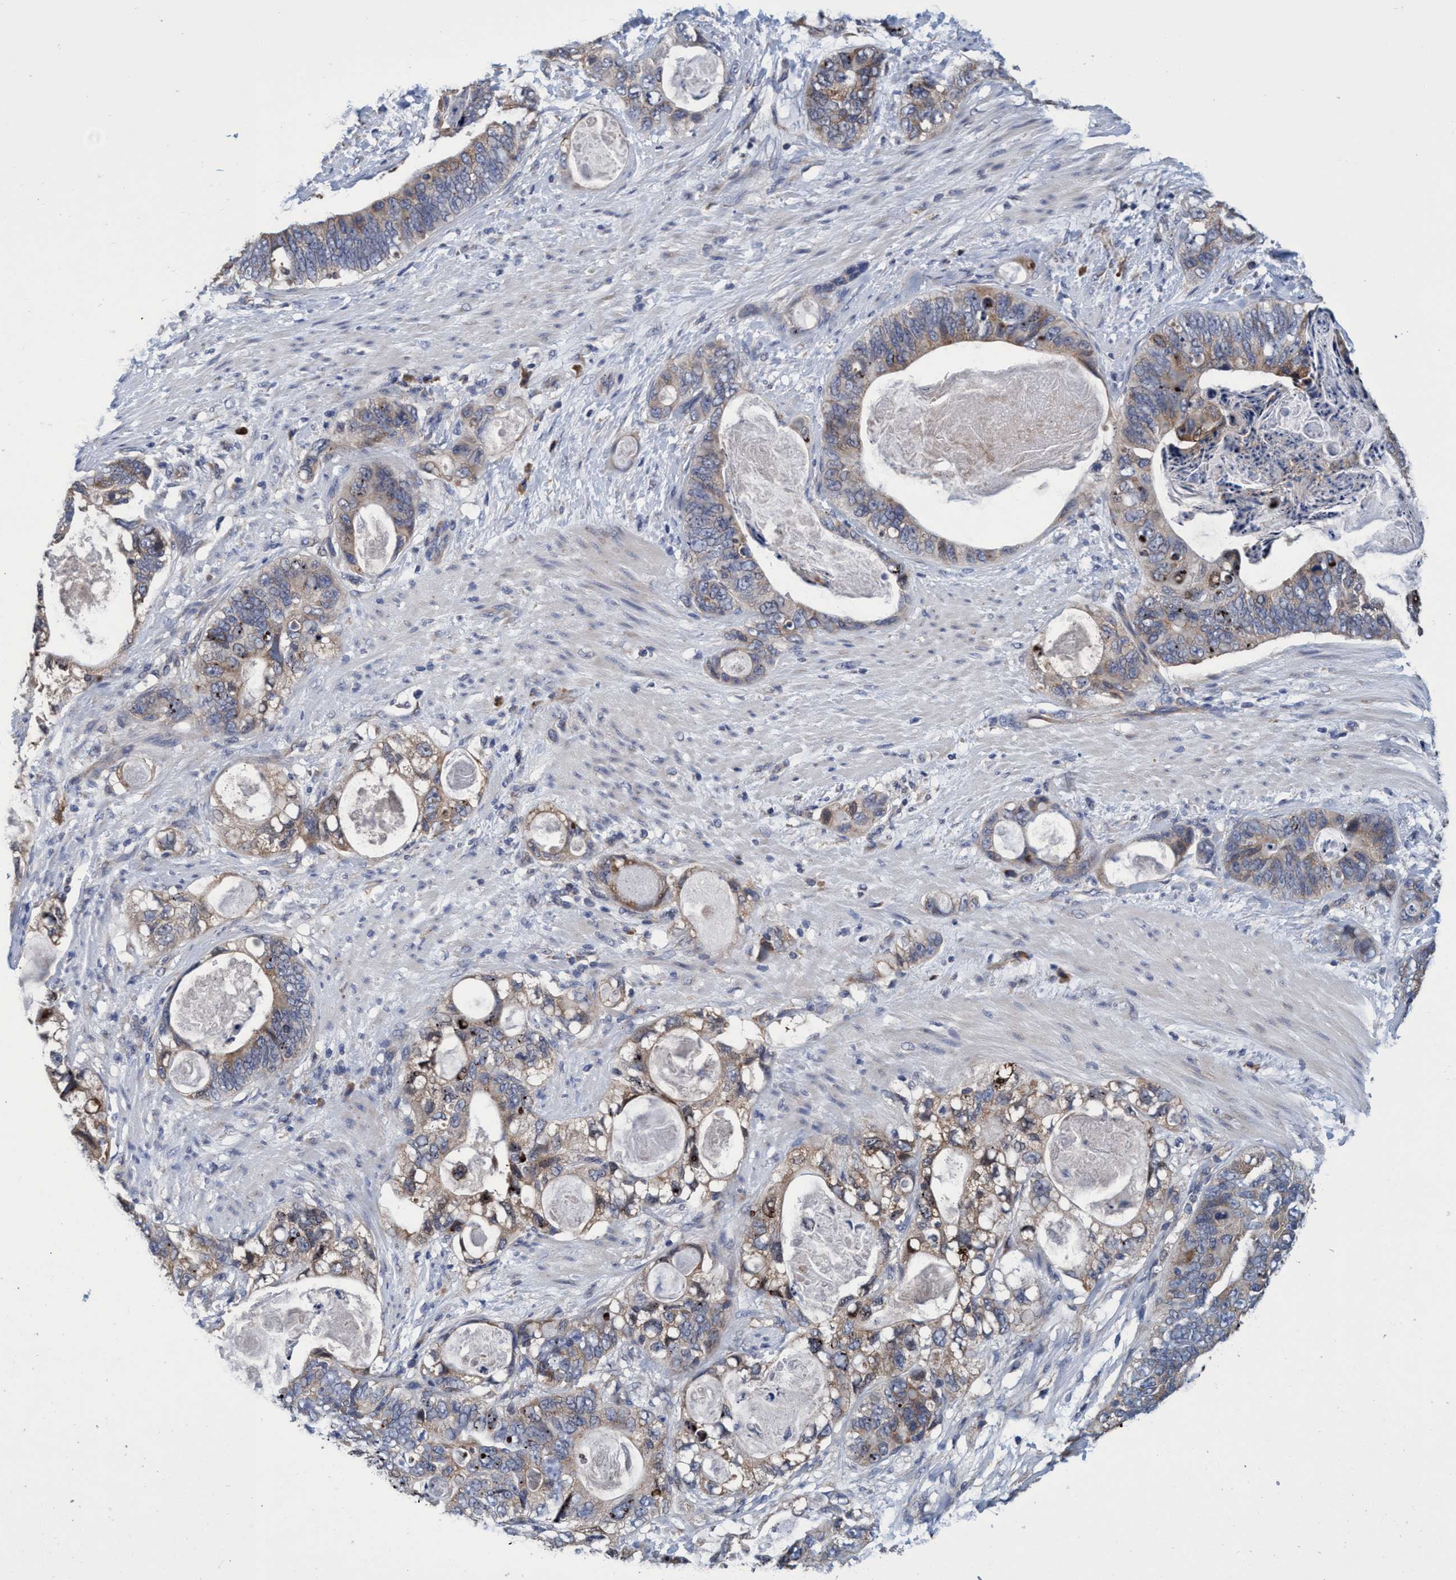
{"staining": {"intensity": "weak", "quantity": ">75%", "location": "cytoplasmic/membranous"}, "tissue": "stomach cancer", "cell_type": "Tumor cells", "image_type": "cancer", "snomed": [{"axis": "morphology", "description": "Normal tissue, NOS"}, {"axis": "morphology", "description": "Adenocarcinoma, NOS"}, {"axis": "topography", "description": "Stomach"}], "caption": "Approximately >75% of tumor cells in human stomach adenocarcinoma reveal weak cytoplasmic/membranous protein expression as visualized by brown immunohistochemical staining.", "gene": "CALCOCO2", "patient": {"sex": "female", "age": 89}}